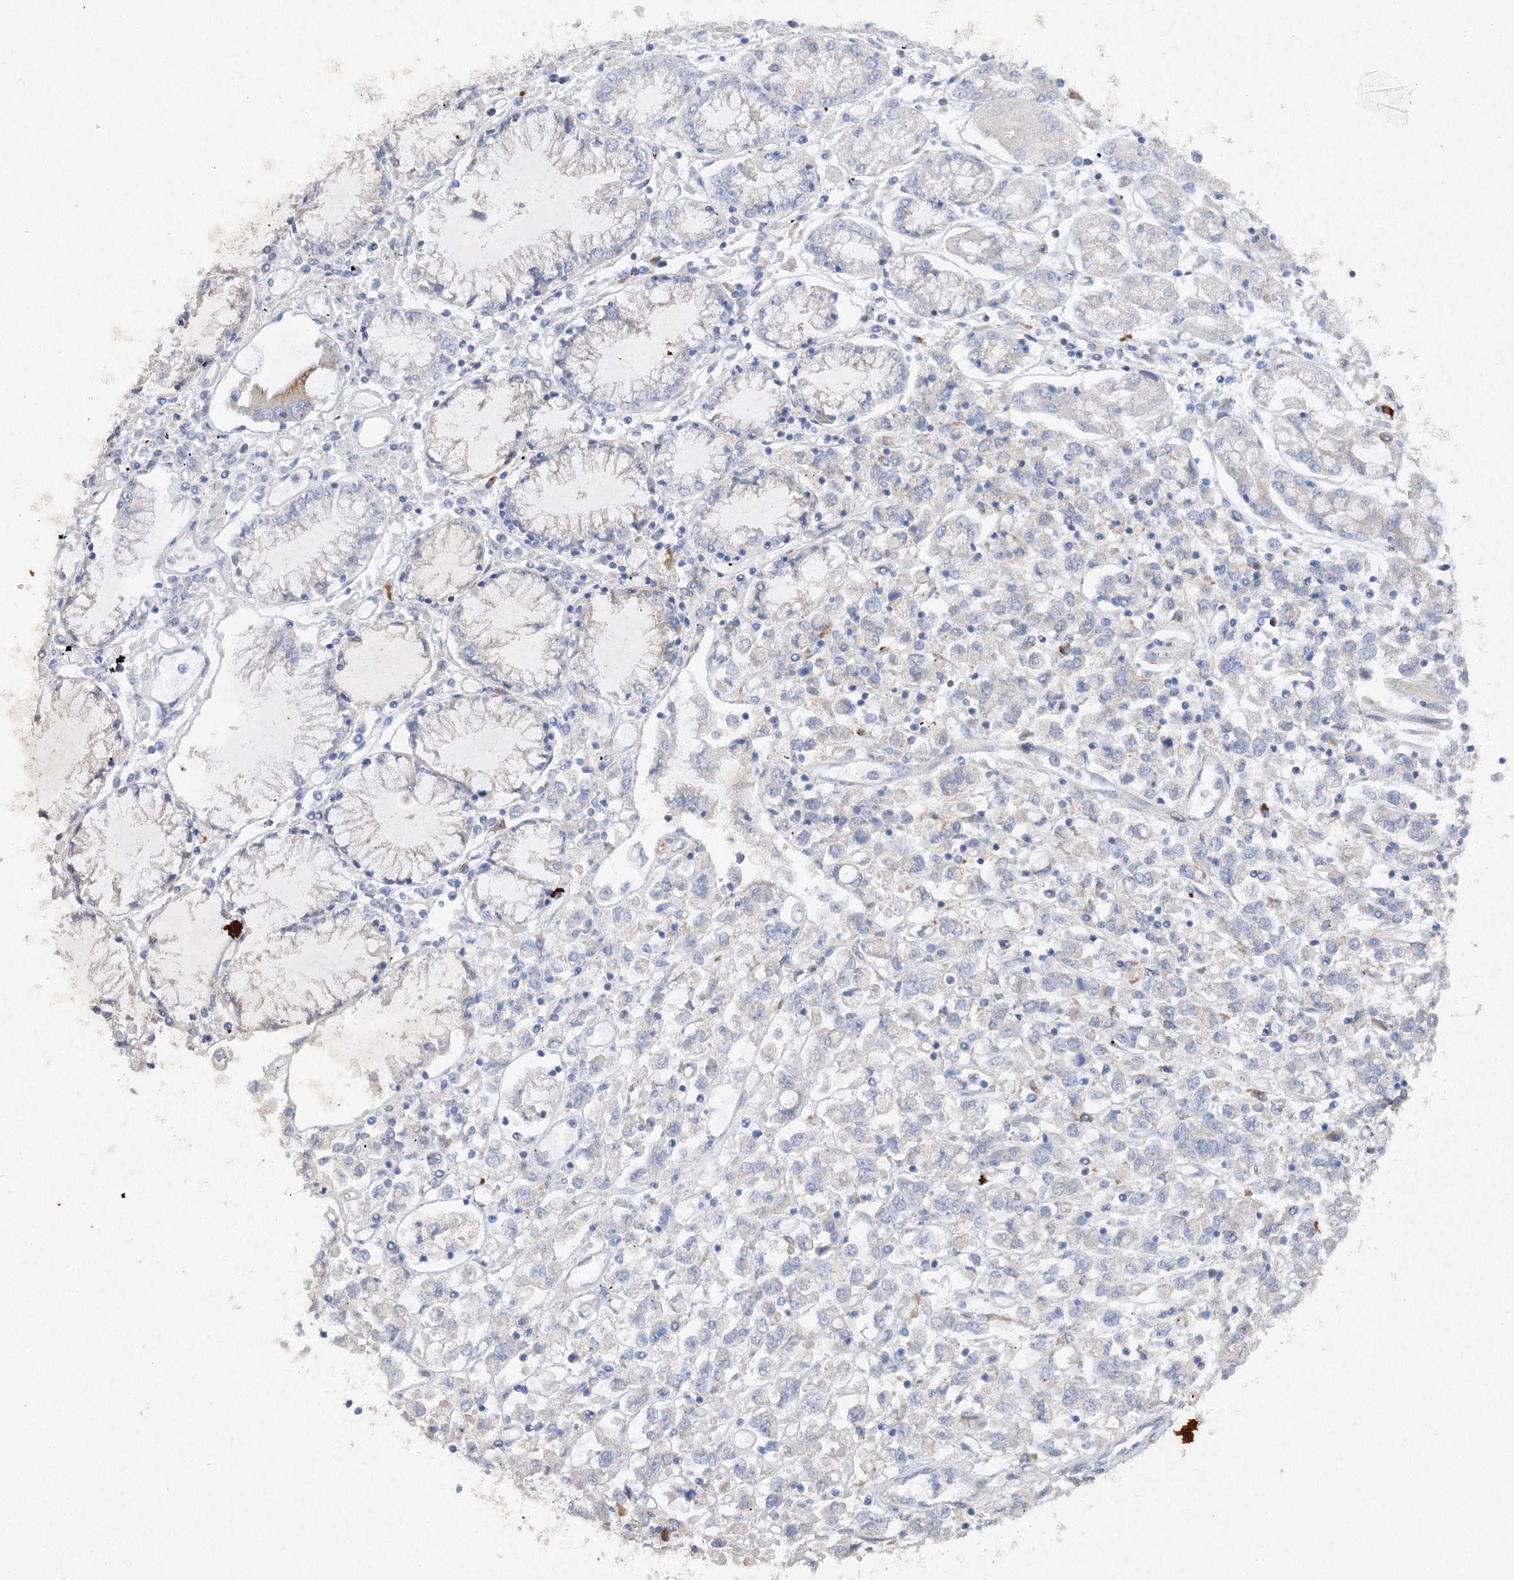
{"staining": {"intensity": "negative", "quantity": "none", "location": "none"}, "tissue": "stomach cancer", "cell_type": "Tumor cells", "image_type": "cancer", "snomed": [{"axis": "morphology", "description": "Adenocarcinoma, NOS"}, {"axis": "topography", "description": "Stomach"}], "caption": "Tumor cells show no significant staining in stomach cancer (adenocarcinoma).", "gene": "SLC36A1", "patient": {"sex": "female", "age": 76}}